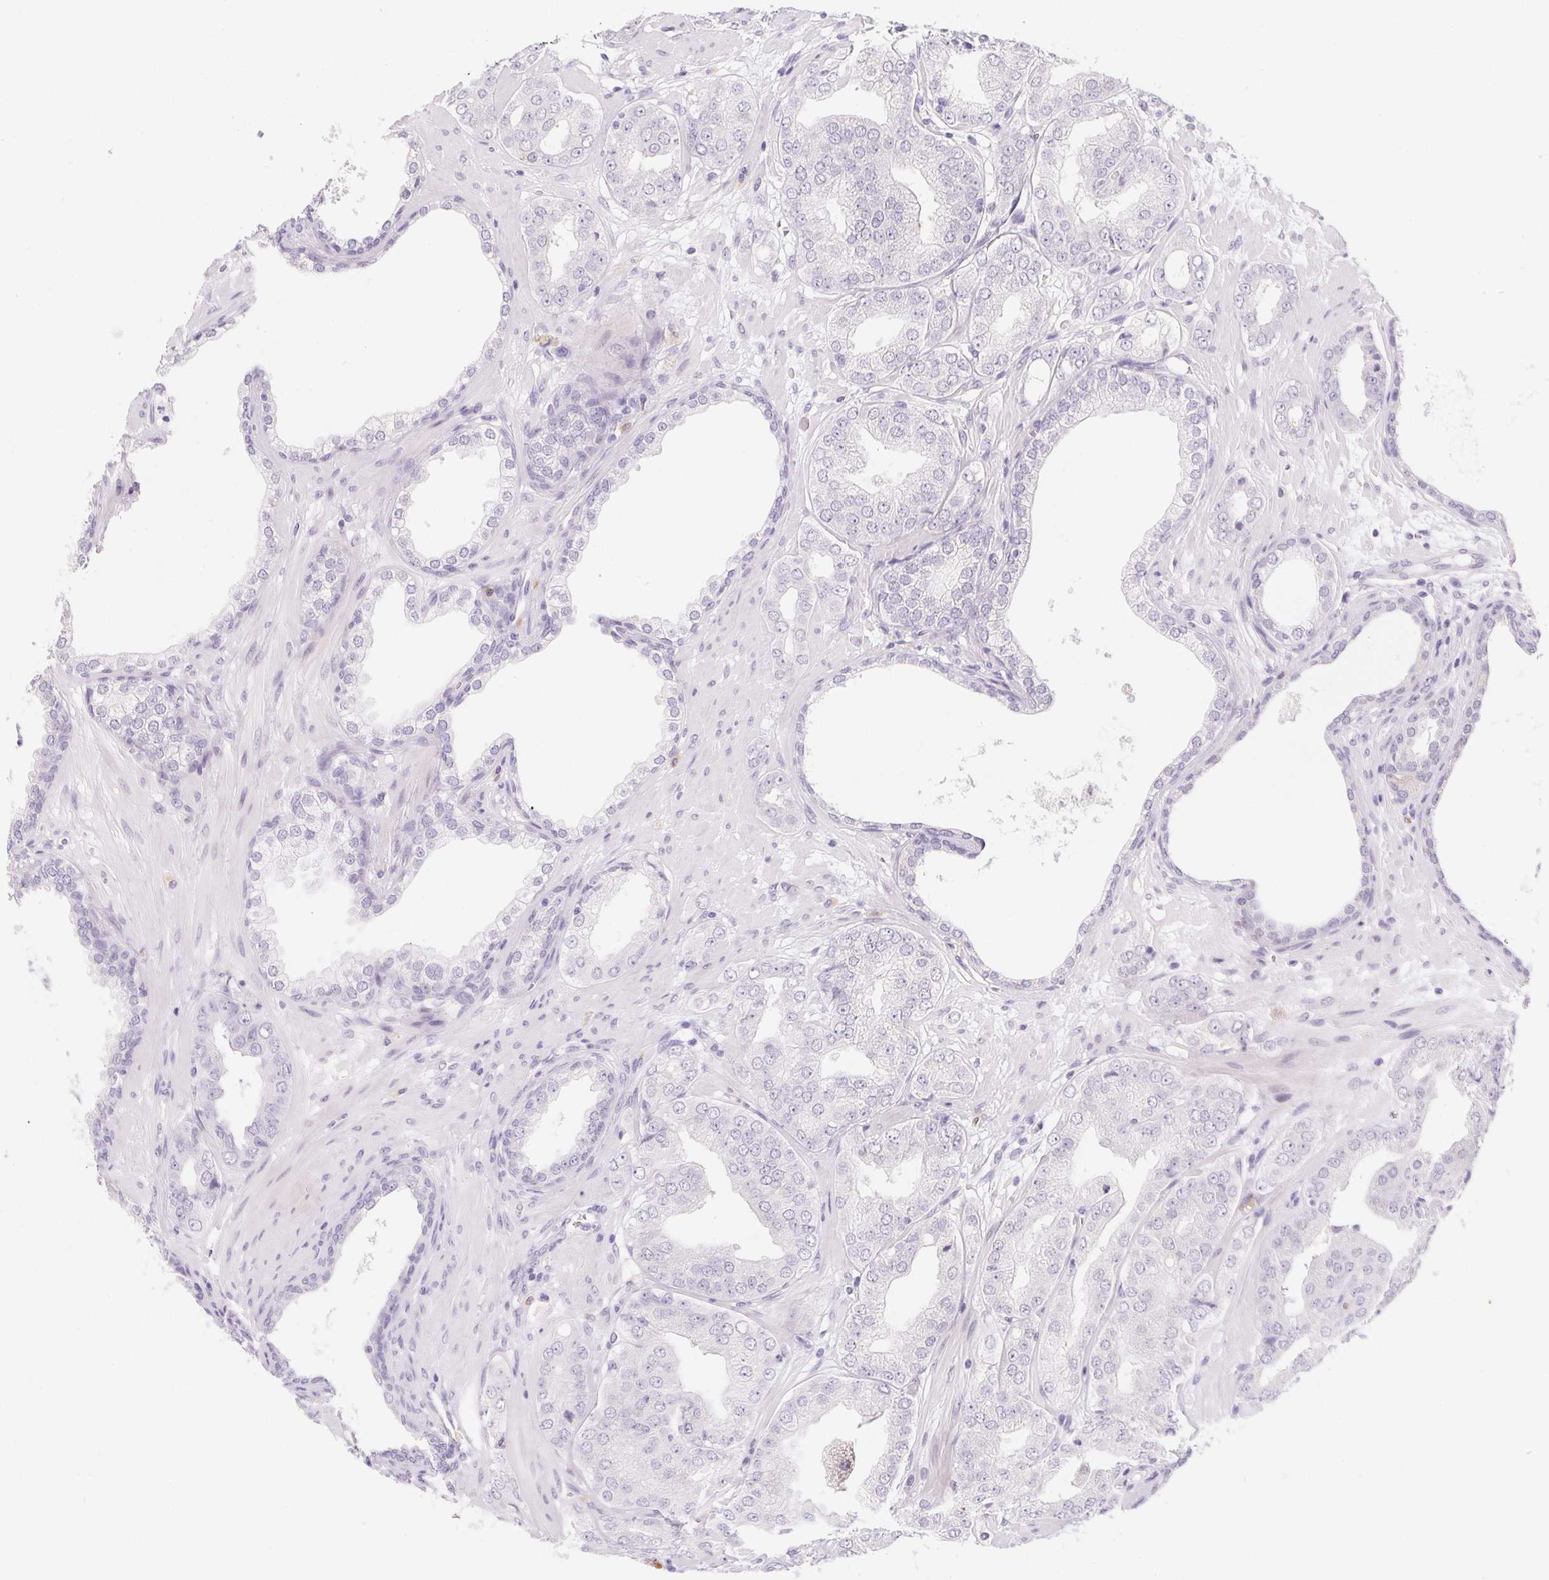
{"staining": {"intensity": "negative", "quantity": "none", "location": "none"}, "tissue": "prostate cancer", "cell_type": "Tumor cells", "image_type": "cancer", "snomed": [{"axis": "morphology", "description": "Adenocarcinoma, Low grade"}, {"axis": "topography", "description": "Prostate"}], "caption": "Immunohistochemical staining of human prostate cancer (adenocarcinoma (low-grade)) exhibits no significant staining in tumor cells.", "gene": "MORC1", "patient": {"sex": "male", "age": 60}}